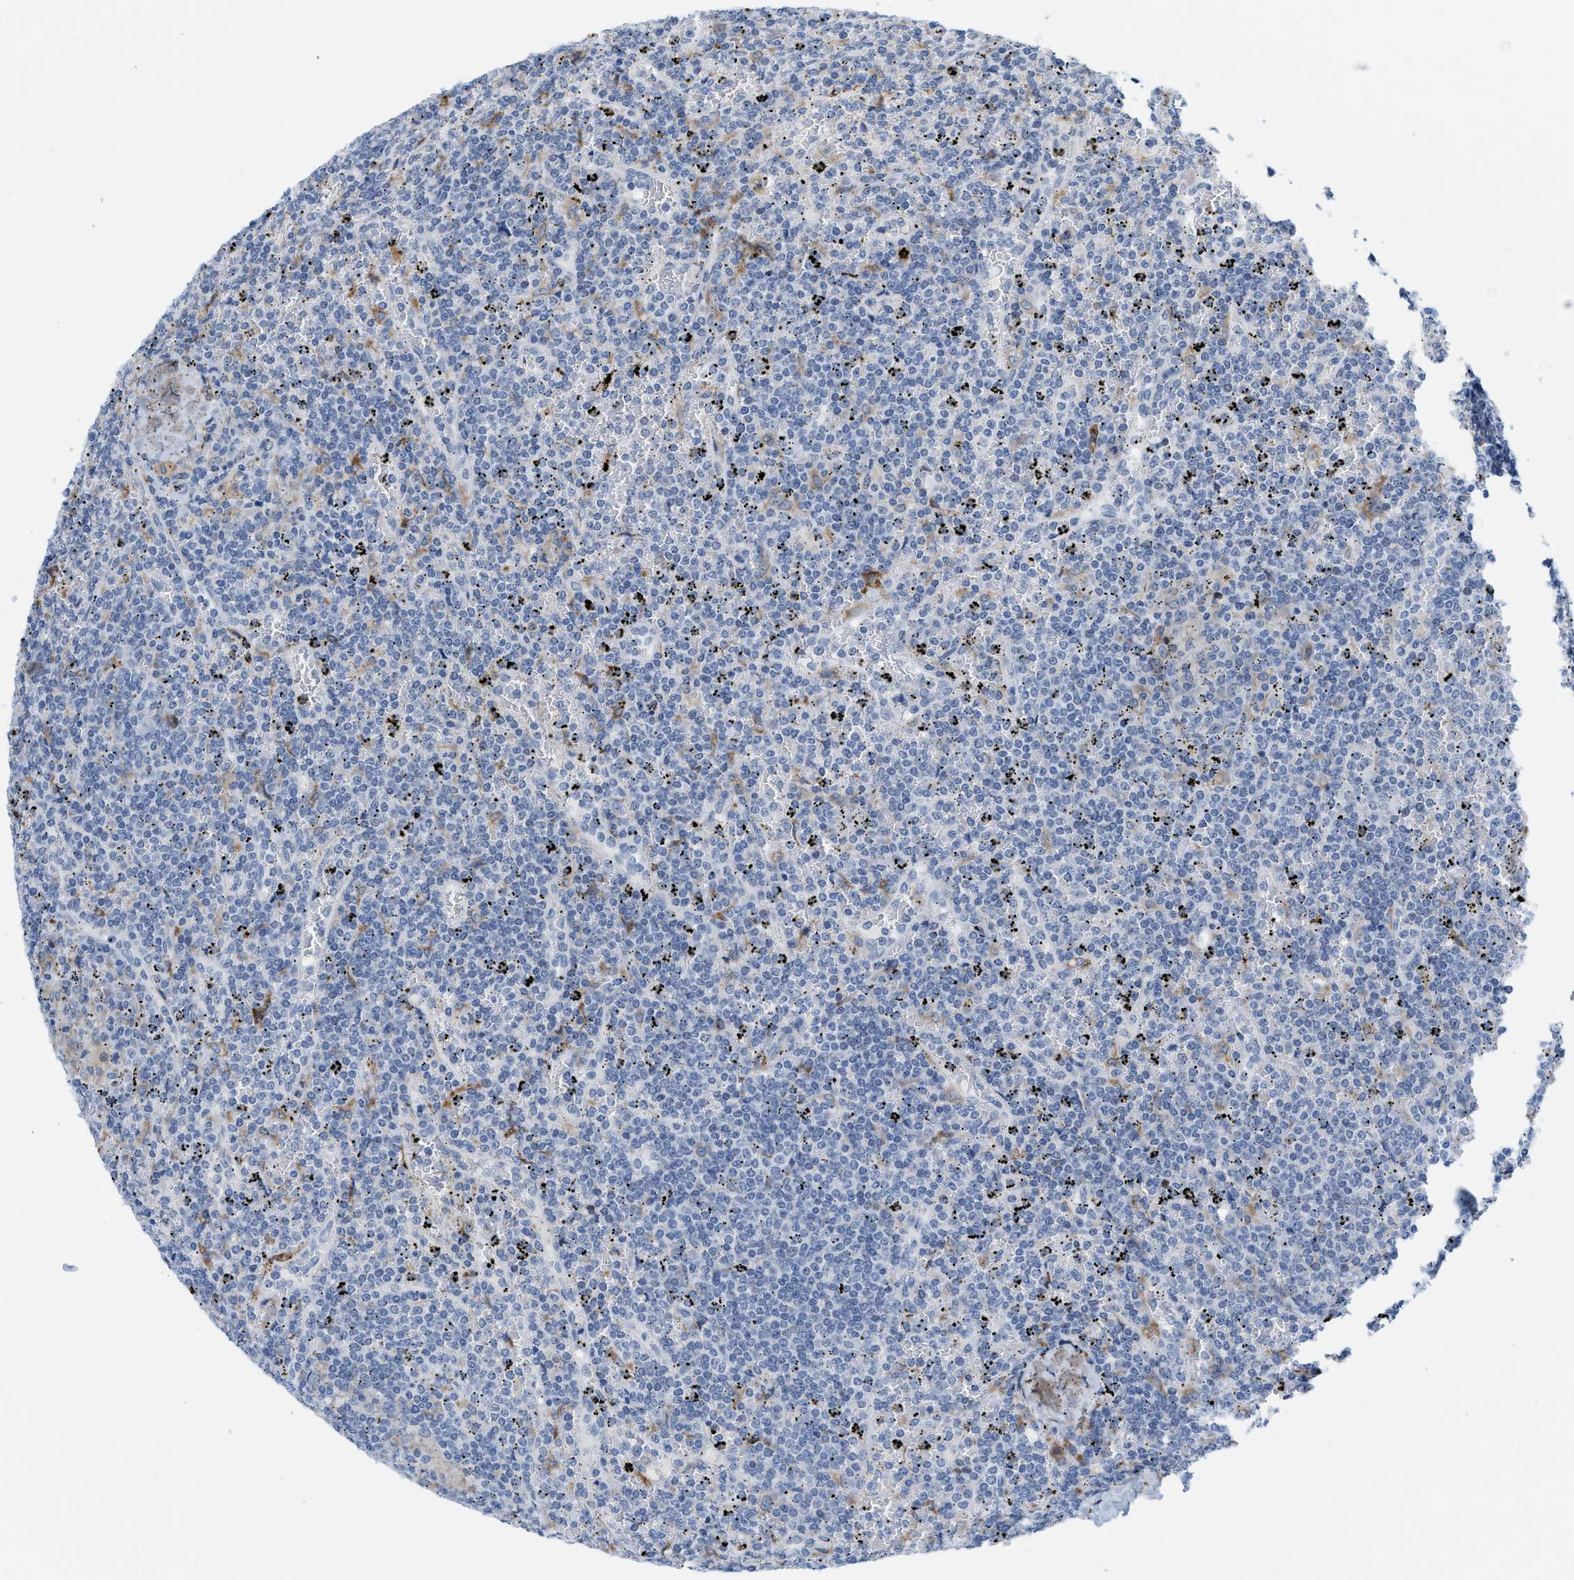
{"staining": {"intensity": "negative", "quantity": "none", "location": "none"}, "tissue": "lymphoma", "cell_type": "Tumor cells", "image_type": "cancer", "snomed": [{"axis": "morphology", "description": "Malignant lymphoma, non-Hodgkin's type, Low grade"}, {"axis": "topography", "description": "Spleen"}], "caption": "Malignant lymphoma, non-Hodgkin's type (low-grade) stained for a protein using immunohistochemistry displays no staining tumor cells.", "gene": "KIFC3", "patient": {"sex": "female", "age": 19}}